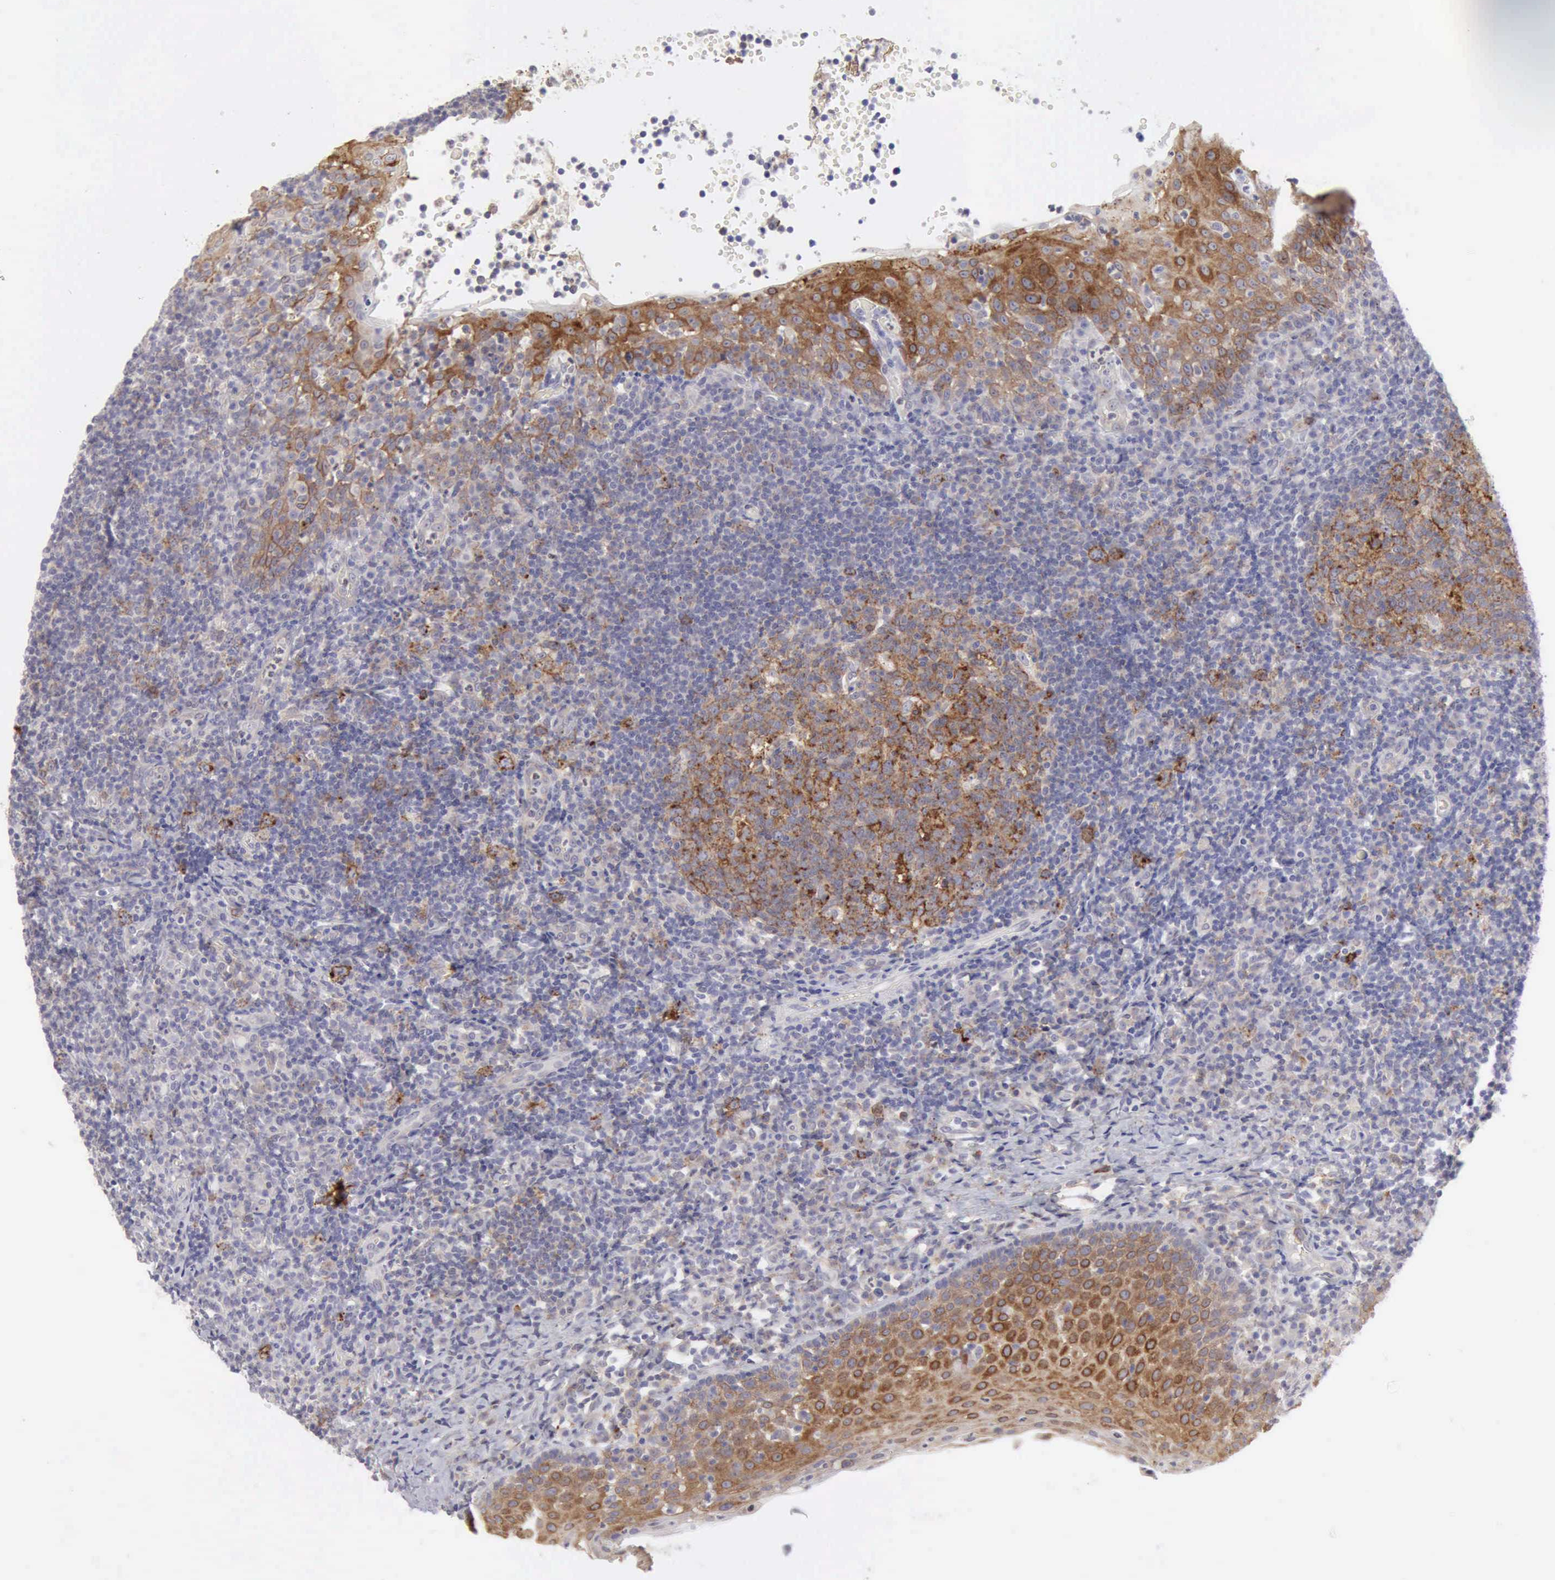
{"staining": {"intensity": "moderate", "quantity": ">75%", "location": "cytoplasmic/membranous"}, "tissue": "tonsil", "cell_type": "Germinal center cells", "image_type": "normal", "snomed": [{"axis": "morphology", "description": "Normal tissue, NOS"}, {"axis": "topography", "description": "Tonsil"}], "caption": "A micrograph of tonsil stained for a protein reveals moderate cytoplasmic/membranous brown staining in germinal center cells.", "gene": "TFRC", "patient": {"sex": "female", "age": 40}}